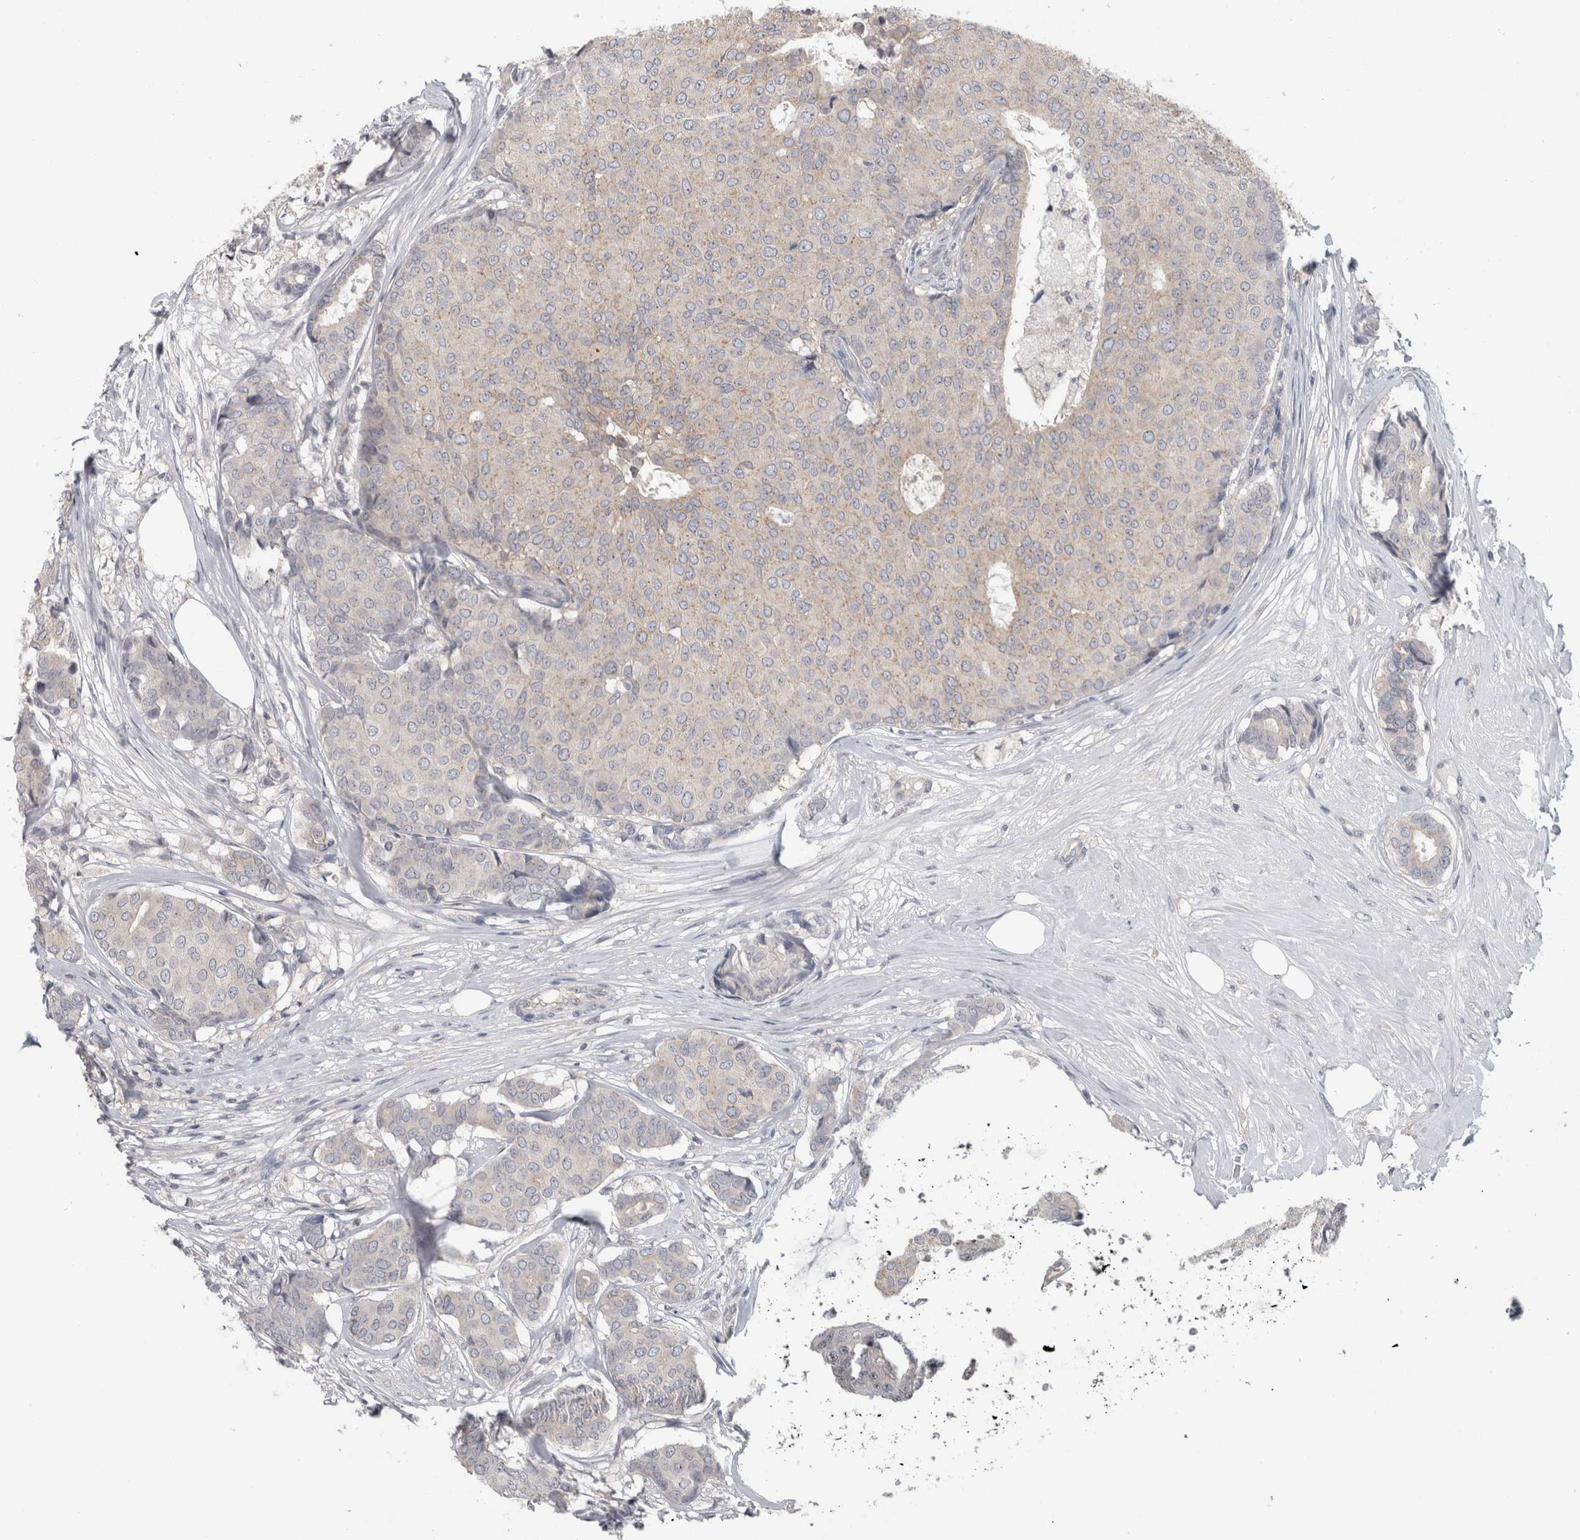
{"staining": {"intensity": "weak", "quantity": "<25%", "location": "cytoplasmic/membranous"}, "tissue": "breast cancer", "cell_type": "Tumor cells", "image_type": "cancer", "snomed": [{"axis": "morphology", "description": "Duct carcinoma"}, {"axis": "topography", "description": "Breast"}], "caption": "DAB (3,3'-diaminobenzidine) immunohistochemical staining of intraductal carcinoma (breast) demonstrates no significant staining in tumor cells. (Immunohistochemistry, brightfield microscopy, high magnification).", "gene": "RBM28", "patient": {"sex": "female", "age": 75}}